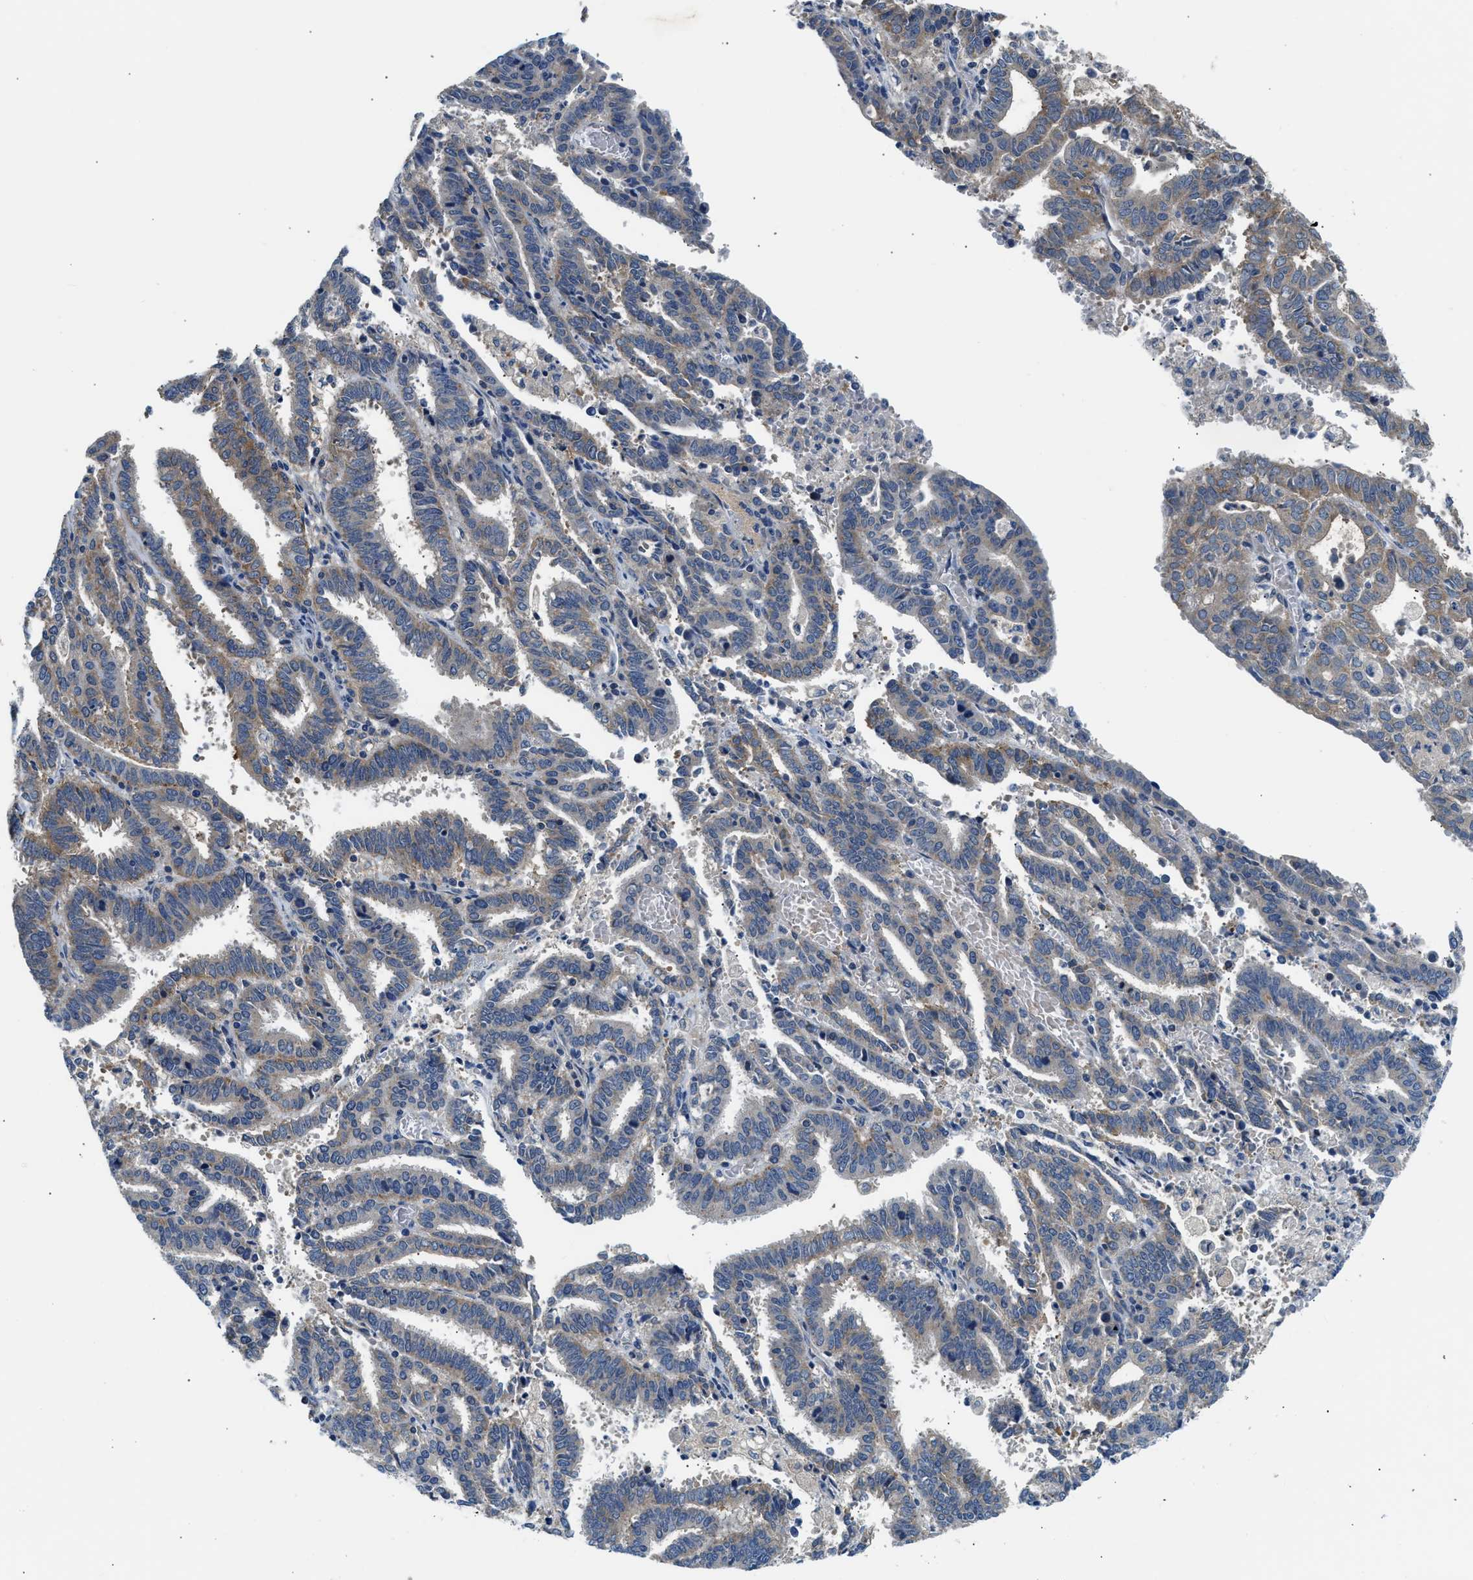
{"staining": {"intensity": "moderate", "quantity": "25%-75%", "location": "cytoplasmic/membranous"}, "tissue": "endometrial cancer", "cell_type": "Tumor cells", "image_type": "cancer", "snomed": [{"axis": "morphology", "description": "Adenocarcinoma, NOS"}, {"axis": "topography", "description": "Uterus"}], "caption": "Immunohistochemical staining of adenocarcinoma (endometrial) shows moderate cytoplasmic/membranous protein staining in approximately 25%-75% of tumor cells.", "gene": "LPIN2", "patient": {"sex": "female", "age": 83}}